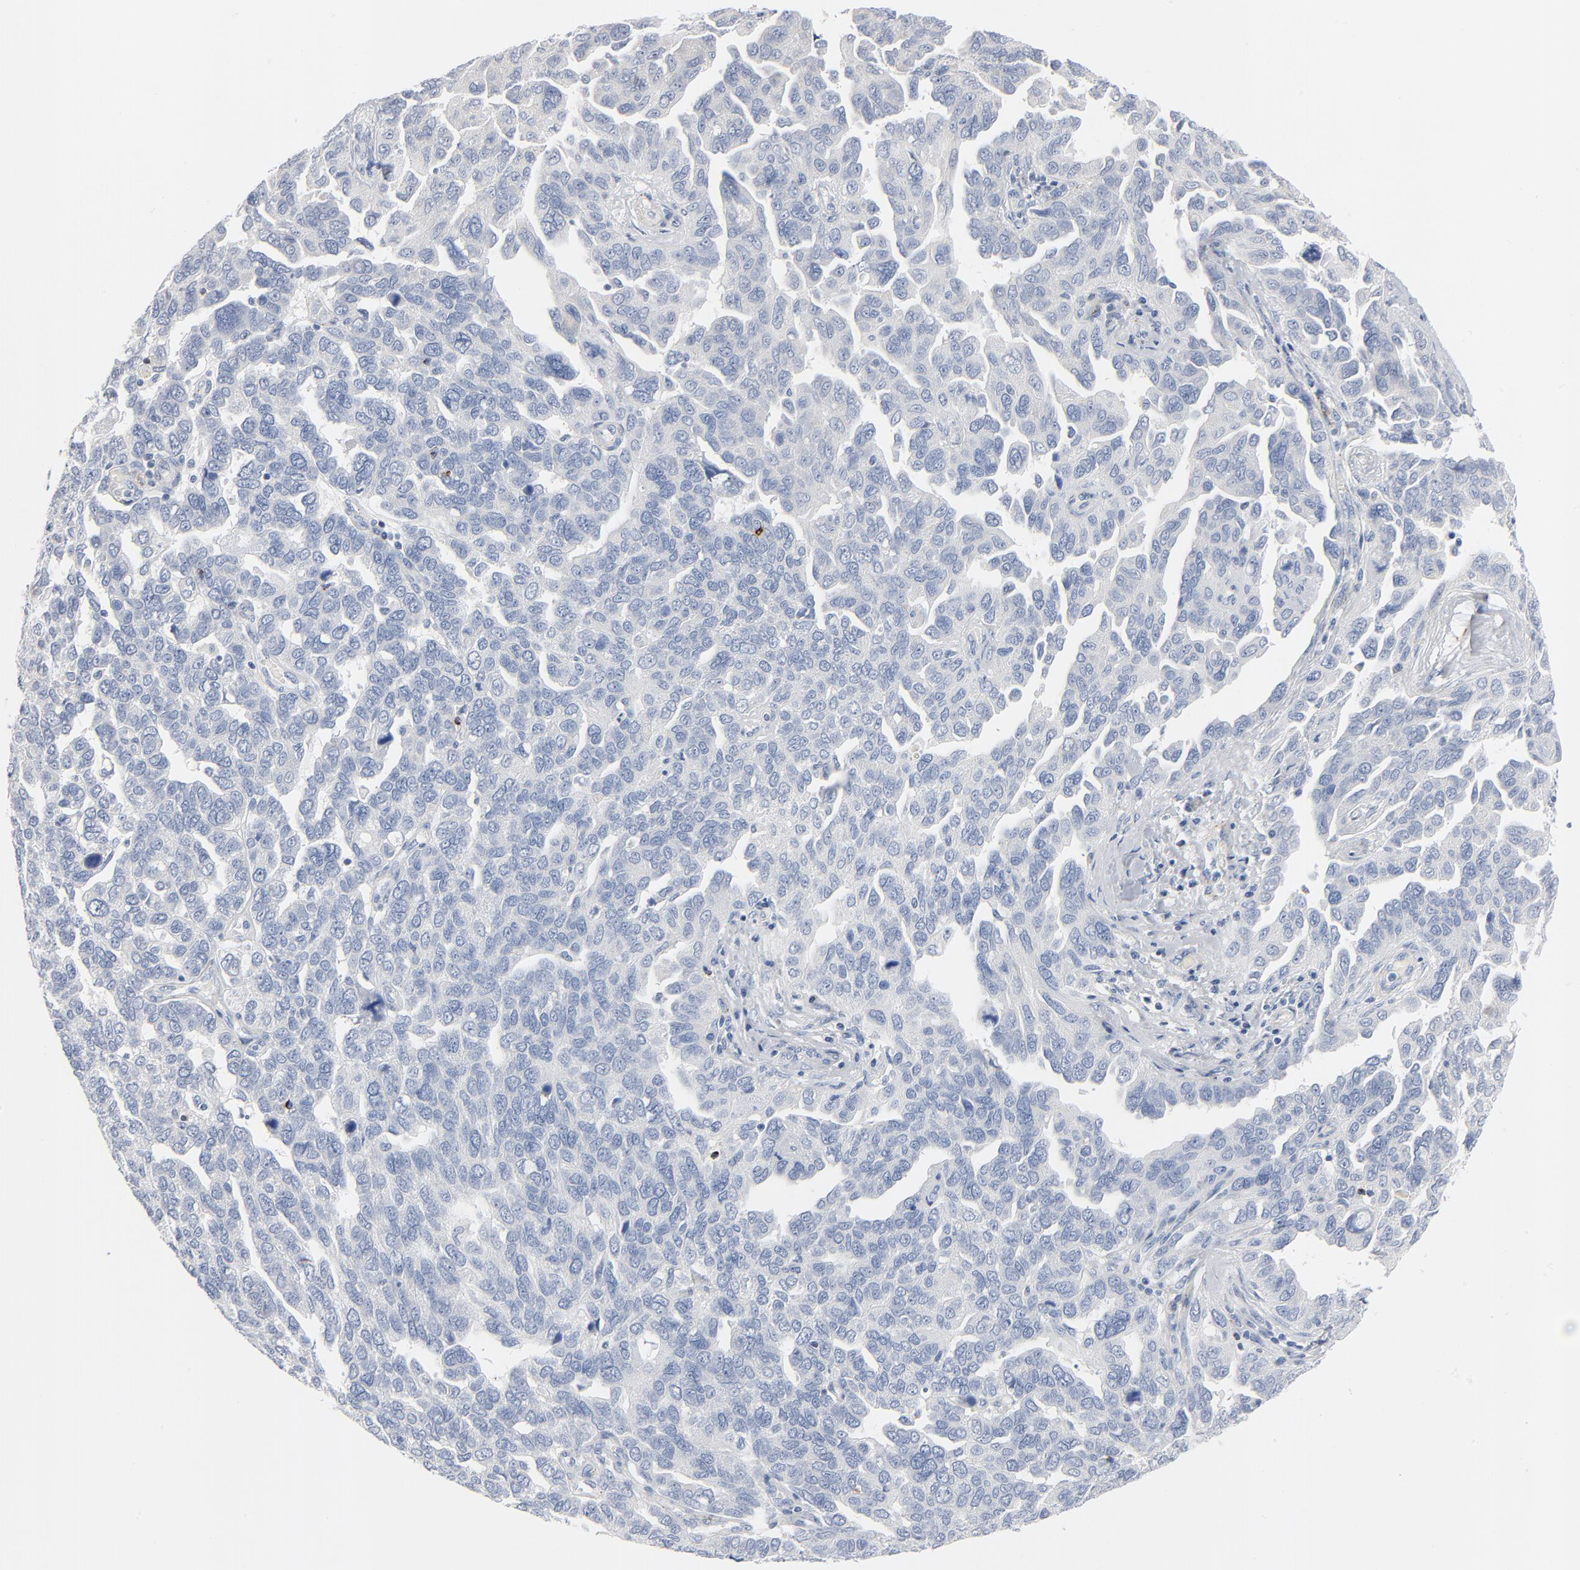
{"staining": {"intensity": "negative", "quantity": "none", "location": "none"}, "tissue": "ovarian cancer", "cell_type": "Tumor cells", "image_type": "cancer", "snomed": [{"axis": "morphology", "description": "Cystadenocarcinoma, serous, NOS"}, {"axis": "topography", "description": "Ovary"}], "caption": "DAB immunohistochemical staining of ovarian serous cystadenocarcinoma exhibits no significant staining in tumor cells.", "gene": "GZMB", "patient": {"sex": "female", "age": 64}}